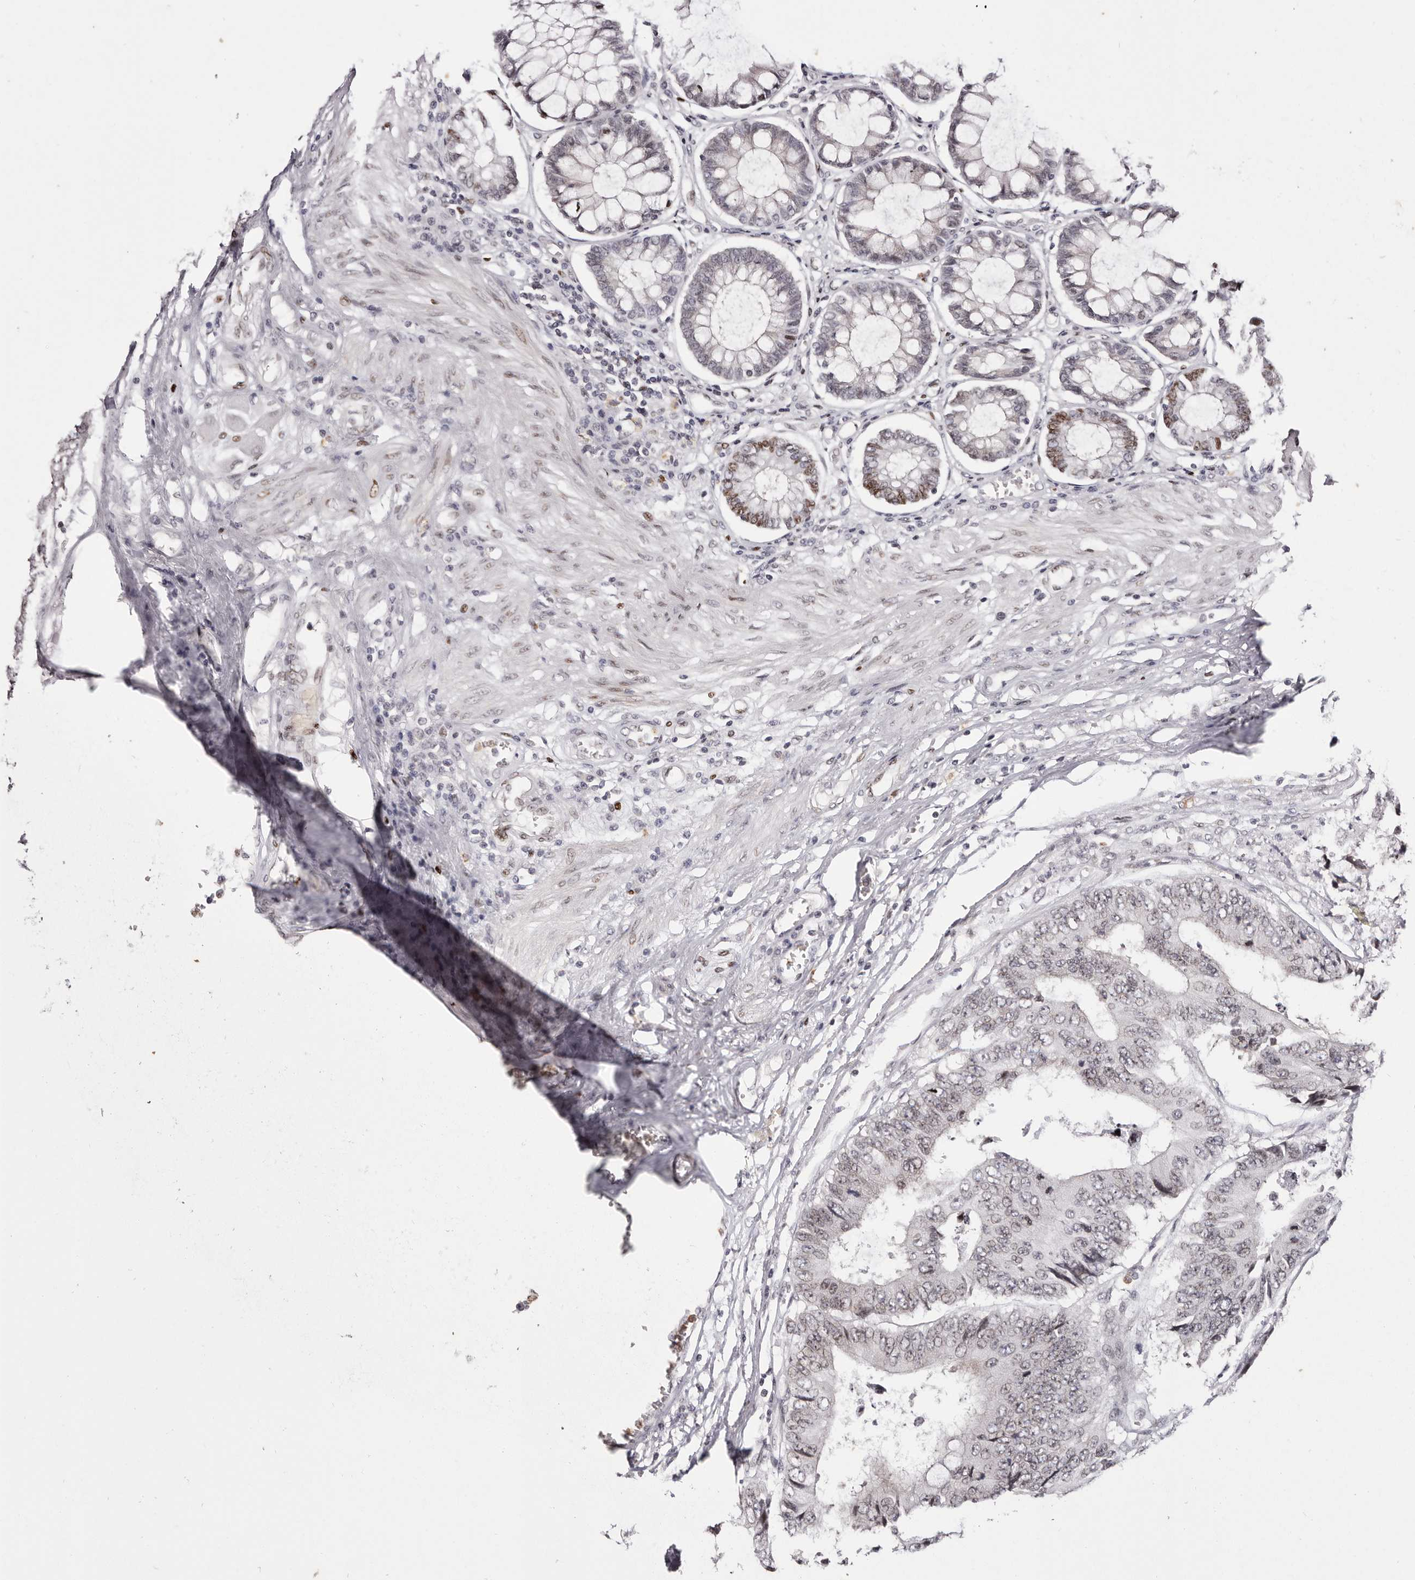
{"staining": {"intensity": "weak", "quantity": "25%-75%", "location": "nuclear"}, "tissue": "colorectal cancer", "cell_type": "Tumor cells", "image_type": "cancer", "snomed": [{"axis": "morphology", "description": "Adenocarcinoma, NOS"}, {"axis": "topography", "description": "Rectum"}], "caption": "Weak nuclear protein staining is appreciated in about 25%-75% of tumor cells in adenocarcinoma (colorectal).", "gene": "NUP153", "patient": {"sex": "male", "age": 84}}